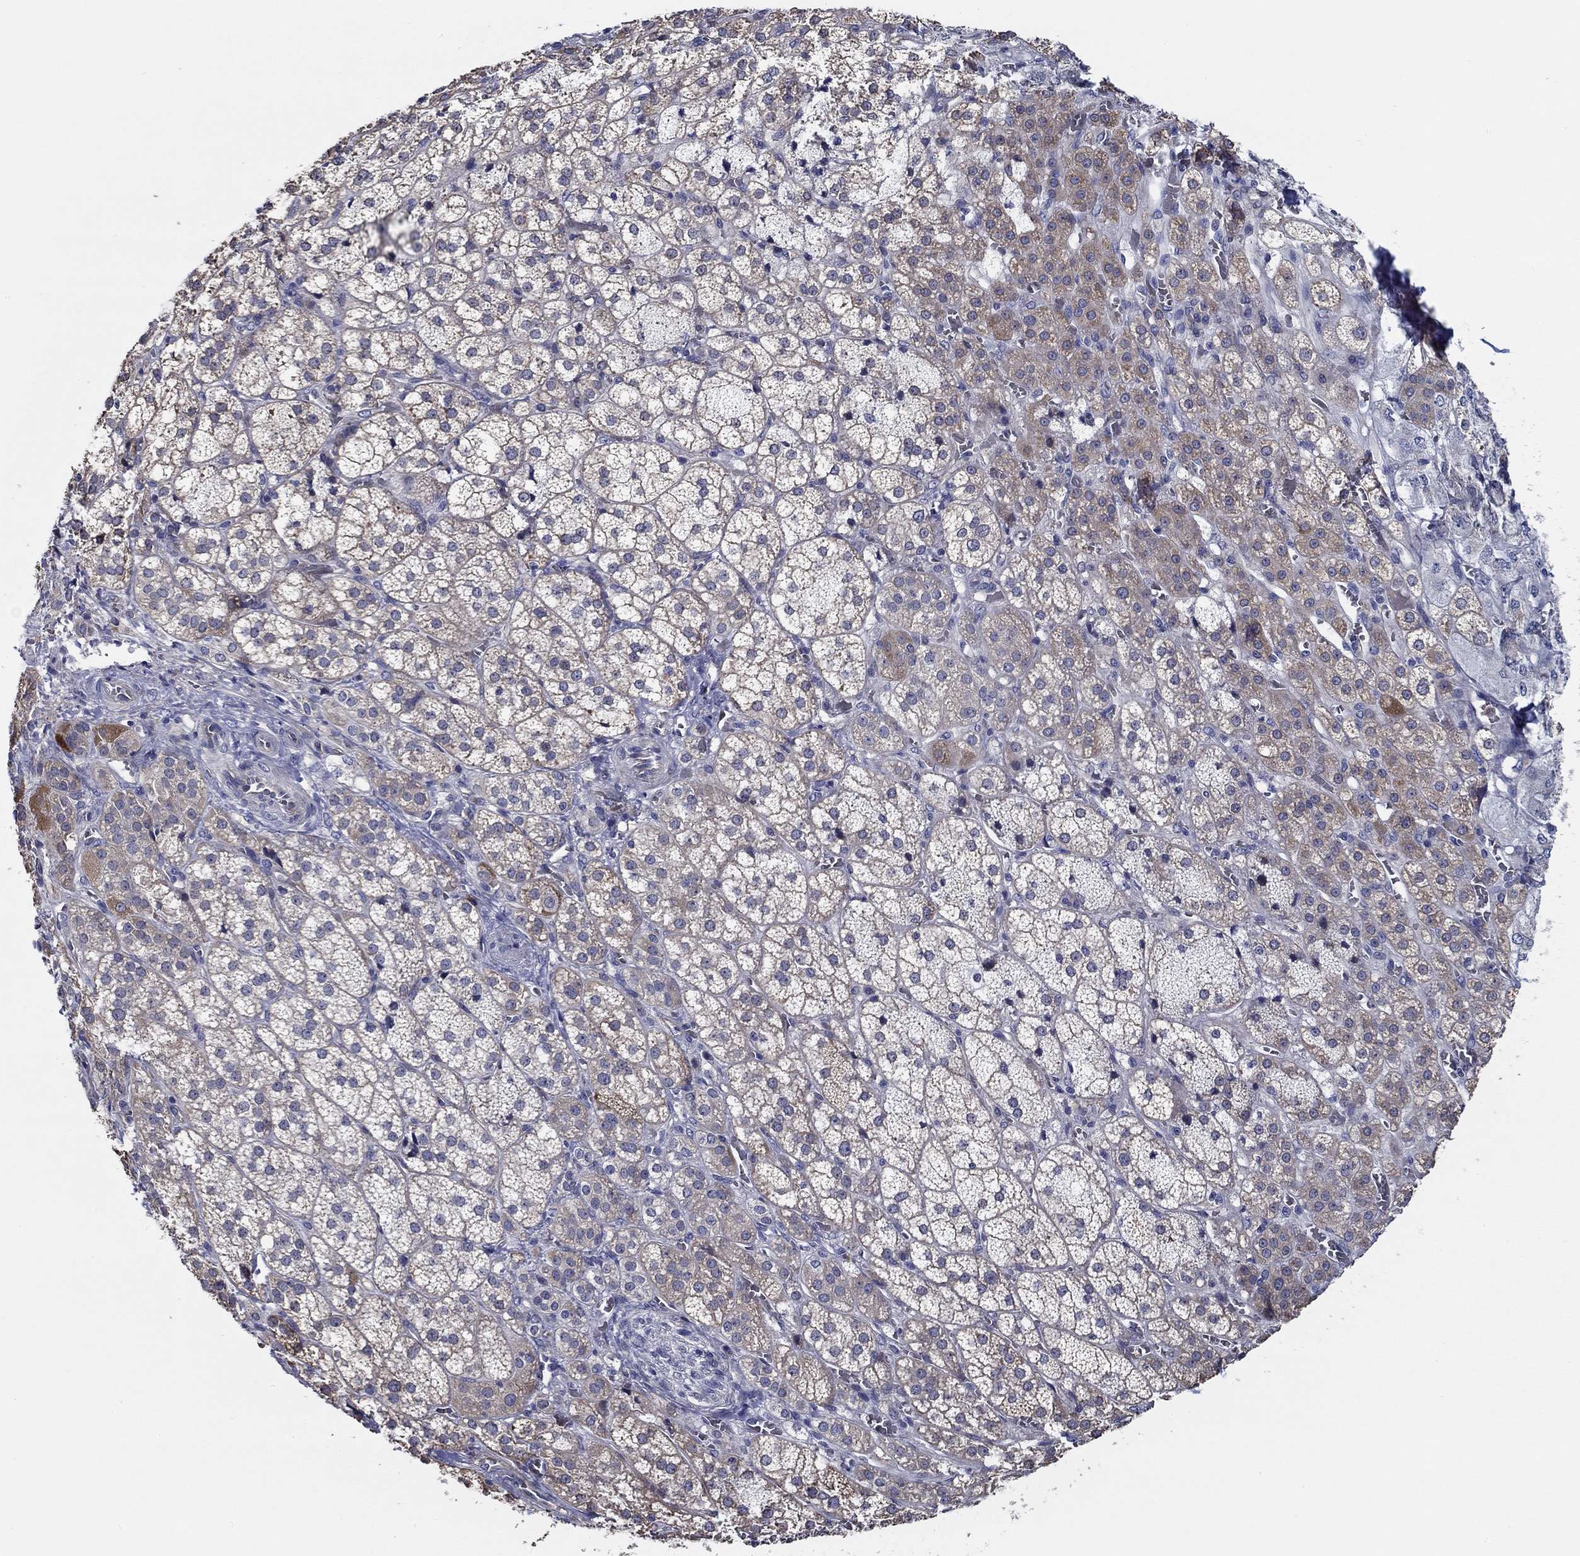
{"staining": {"intensity": "moderate", "quantity": "<25%", "location": "cytoplasmic/membranous"}, "tissue": "adrenal gland", "cell_type": "Glandular cells", "image_type": "normal", "snomed": [{"axis": "morphology", "description": "Normal tissue, NOS"}, {"axis": "topography", "description": "Adrenal gland"}], "caption": "A histopathology image of human adrenal gland stained for a protein demonstrates moderate cytoplasmic/membranous brown staining in glandular cells. Nuclei are stained in blue.", "gene": "CFAP61", "patient": {"sex": "female", "age": 60}}